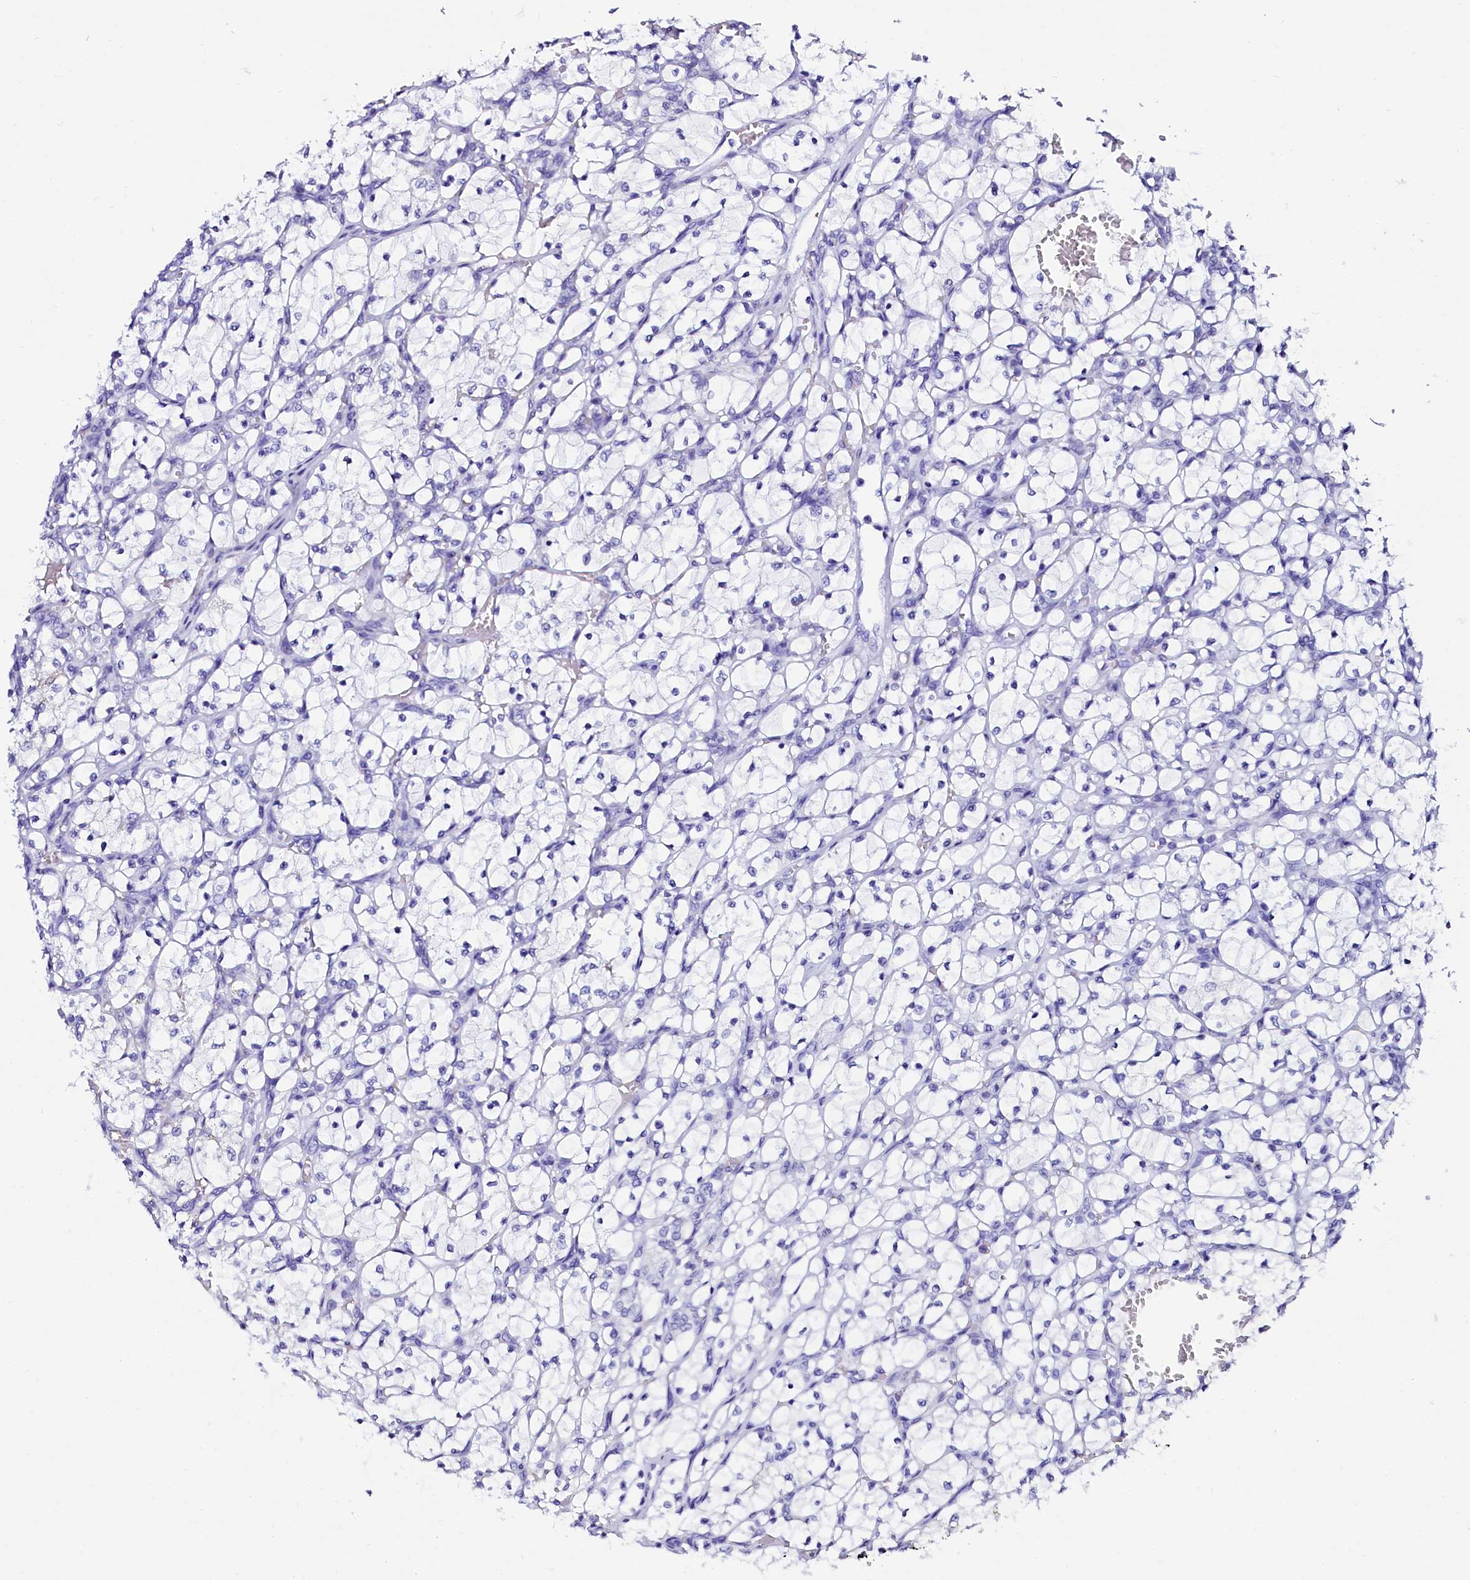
{"staining": {"intensity": "negative", "quantity": "none", "location": "none"}, "tissue": "renal cancer", "cell_type": "Tumor cells", "image_type": "cancer", "snomed": [{"axis": "morphology", "description": "Adenocarcinoma, NOS"}, {"axis": "topography", "description": "Kidney"}], "caption": "Immunohistochemical staining of human renal cancer displays no significant expression in tumor cells.", "gene": "SORD", "patient": {"sex": "female", "age": 69}}